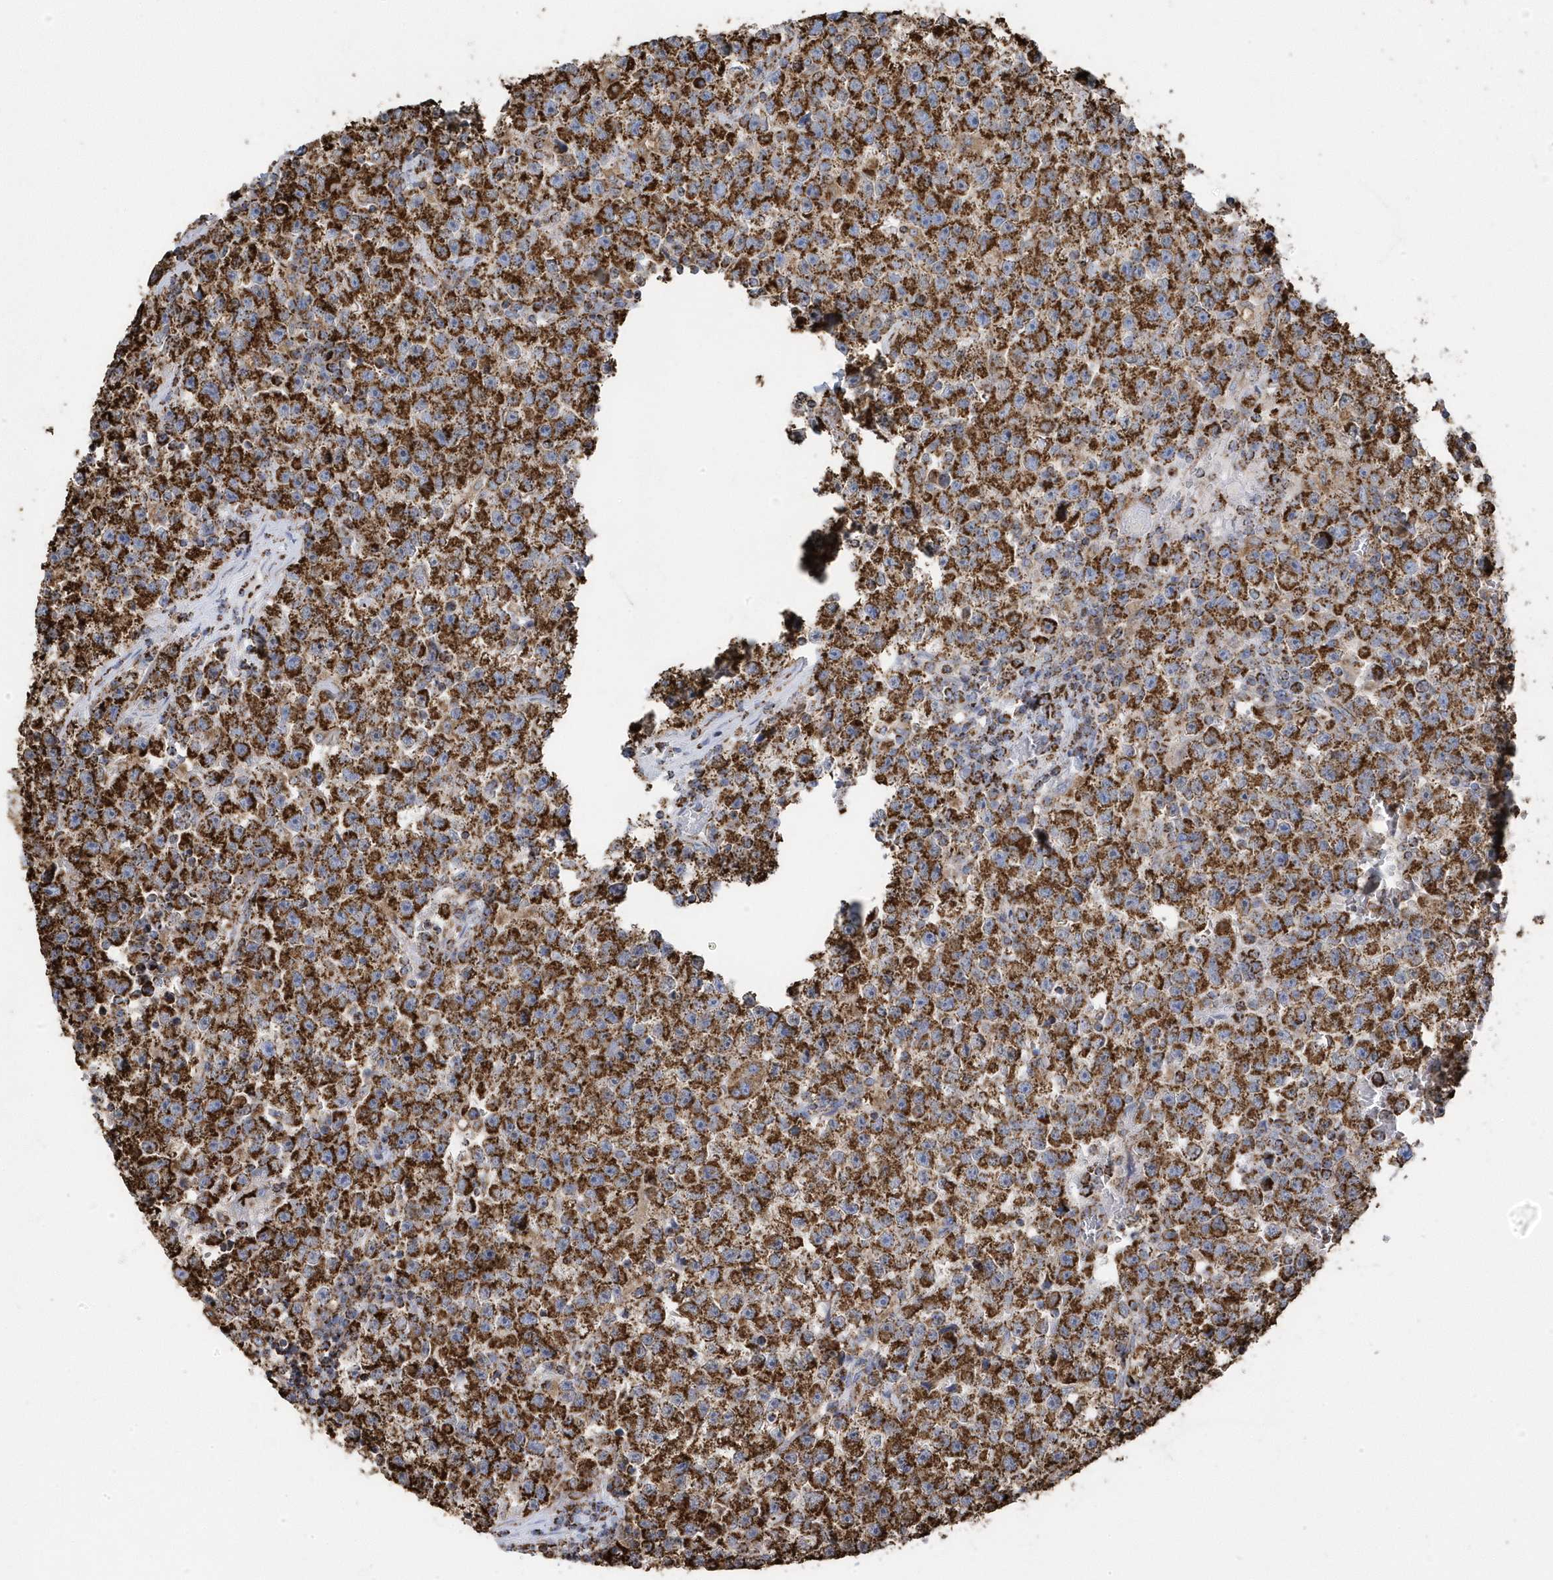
{"staining": {"intensity": "strong", "quantity": ">75%", "location": "cytoplasmic/membranous"}, "tissue": "testis cancer", "cell_type": "Tumor cells", "image_type": "cancer", "snomed": [{"axis": "morphology", "description": "Seminoma, NOS"}, {"axis": "topography", "description": "Testis"}], "caption": "Human testis cancer stained for a protein (brown) shows strong cytoplasmic/membranous positive positivity in approximately >75% of tumor cells.", "gene": "GTPBP8", "patient": {"sex": "male", "age": 22}}